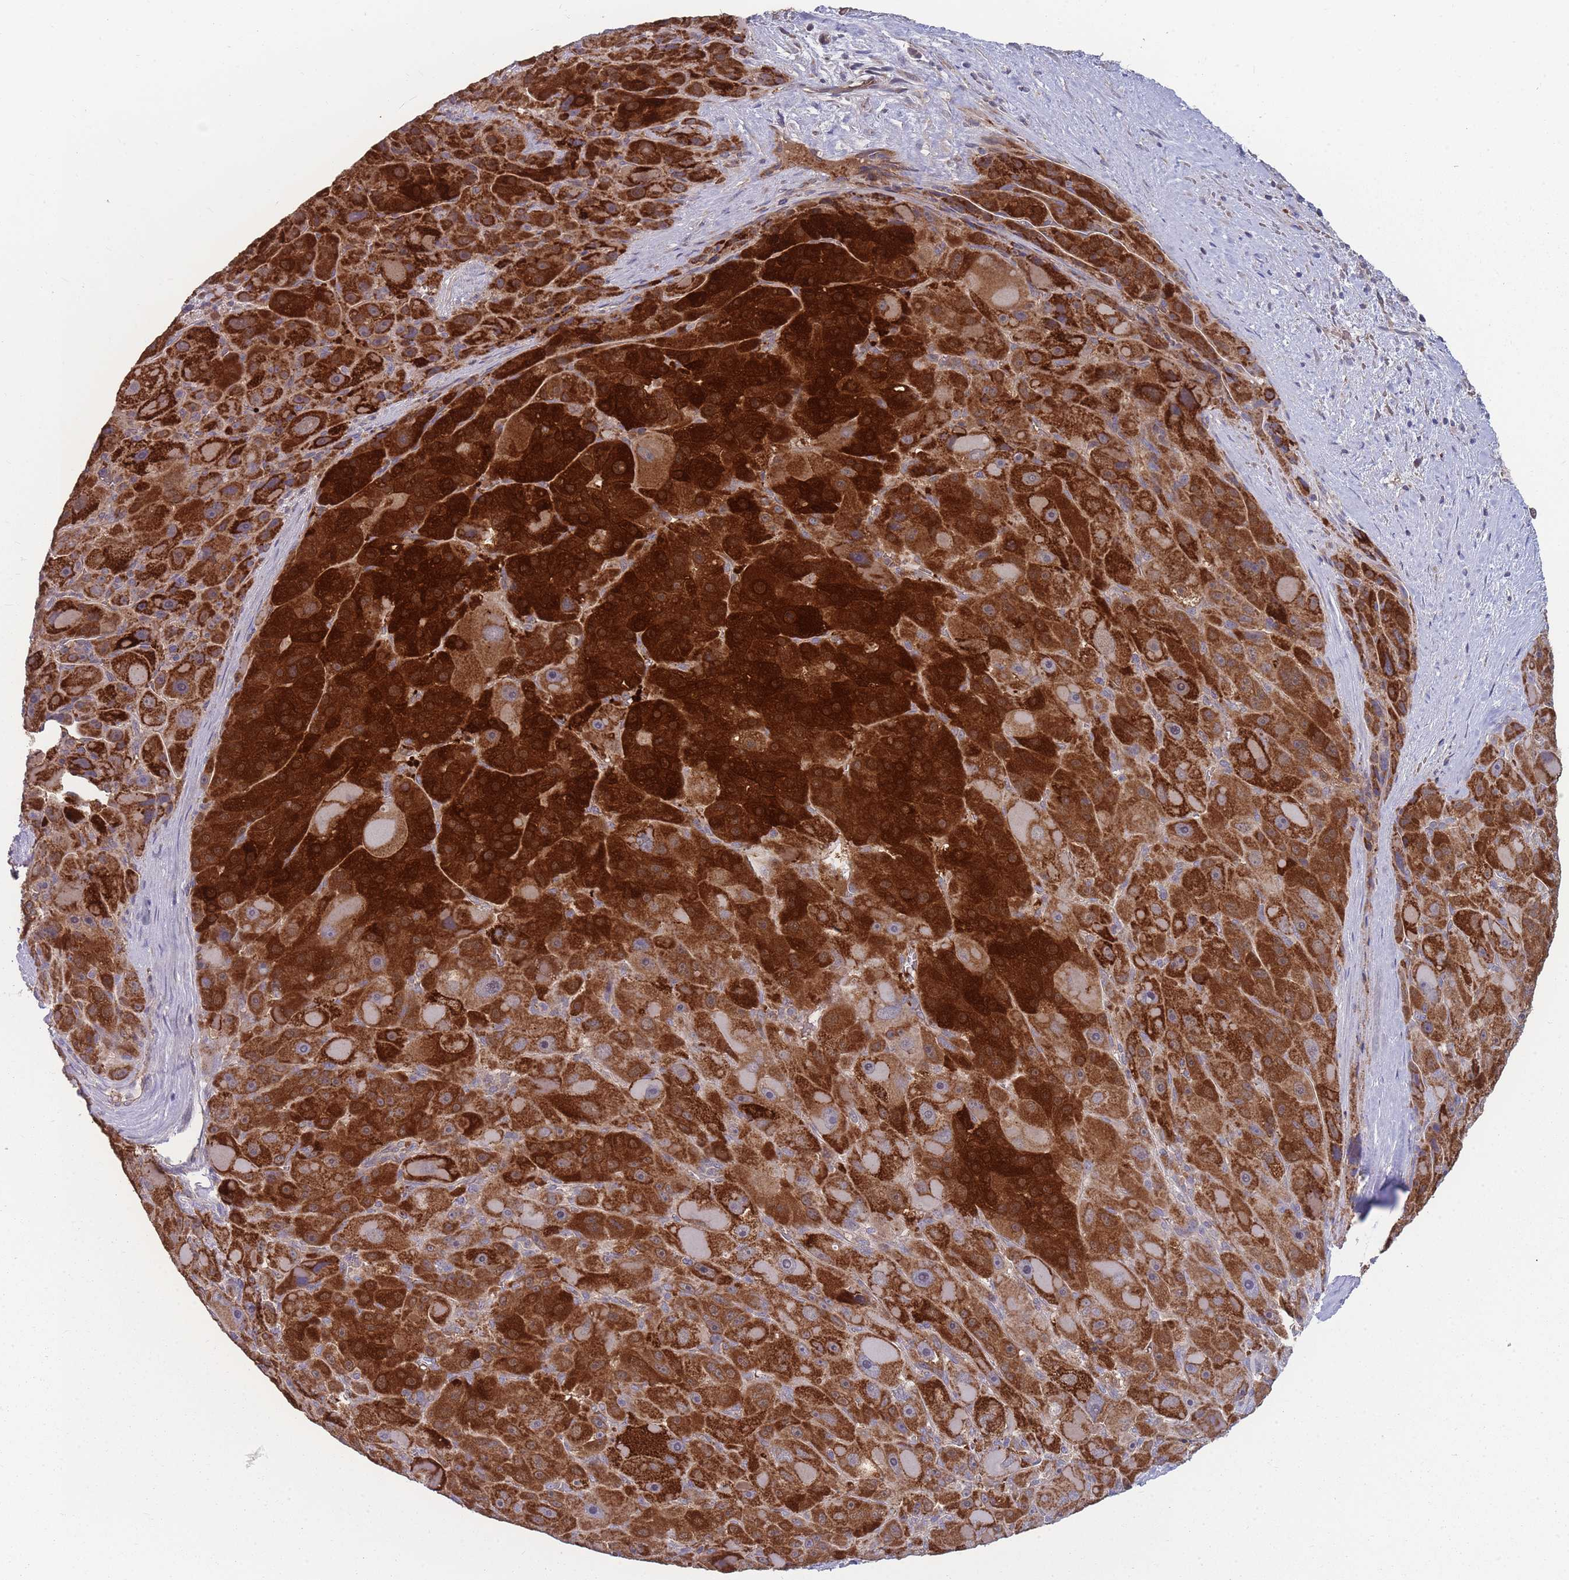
{"staining": {"intensity": "strong", "quantity": ">75%", "location": "cytoplasmic/membranous"}, "tissue": "liver cancer", "cell_type": "Tumor cells", "image_type": "cancer", "snomed": [{"axis": "morphology", "description": "Carcinoma, Hepatocellular, NOS"}, {"axis": "topography", "description": "Liver"}], "caption": "Brown immunohistochemical staining in liver cancer exhibits strong cytoplasmic/membranous positivity in about >75% of tumor cells.", "gene": "SLC35B4", "patient": {"sex": "male", "age": 76}}